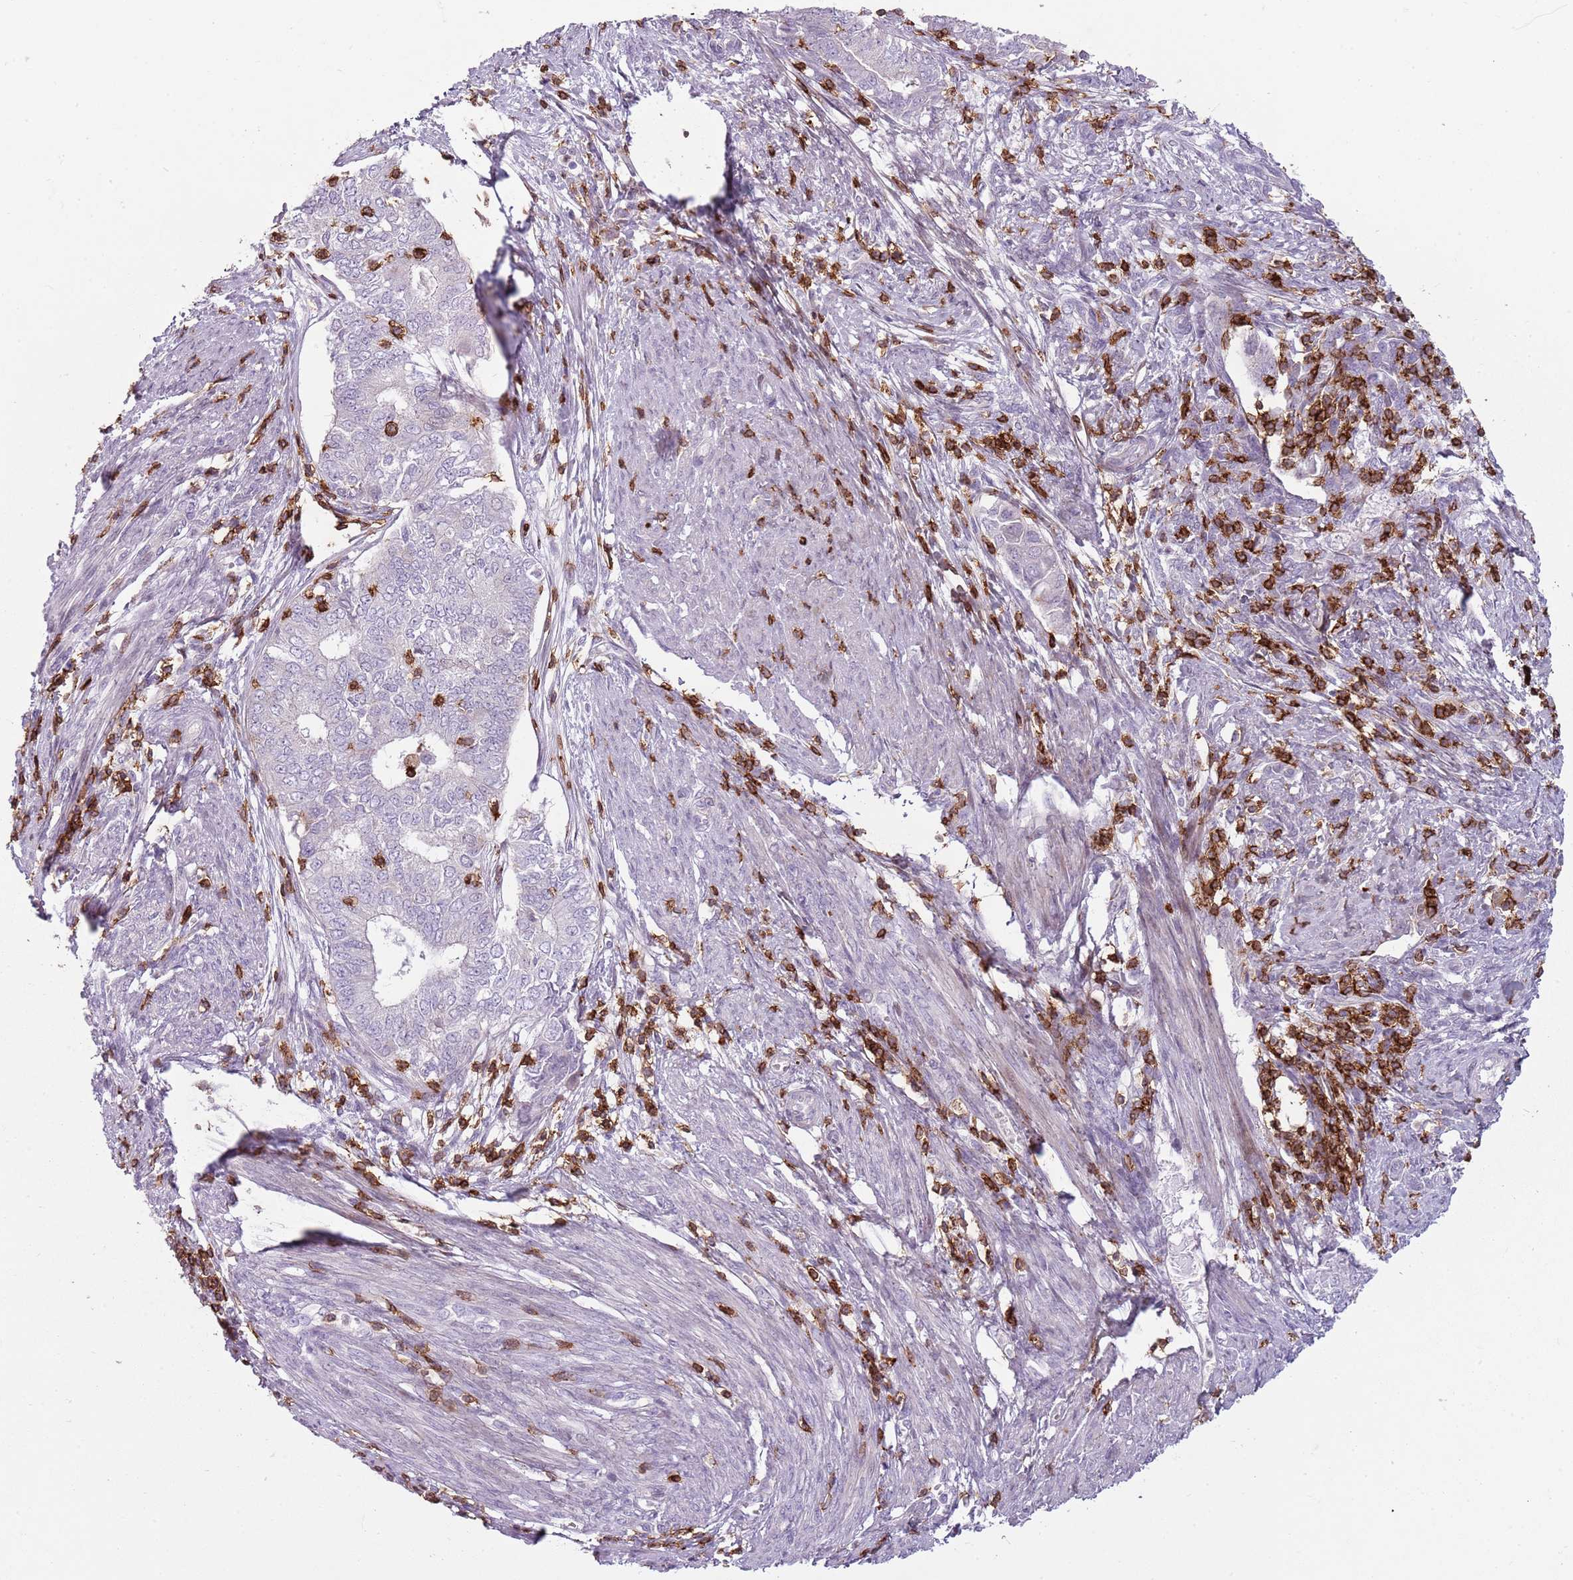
{"staining": {"intensity": "negative", "quantity": "none", "location": "none"}, "tissue": "endometrial cancer", "cell_type": "Tumor cells", "image_type": "cancer", "snomed": [{"axis": "morphology", "description": "Adenocarcinoma, NOS"}, {"axis": "topography", "description": "Endometrium"}], "caption": "Tumor cells are negative for protein expression in human endometrial adenocarcinoma.", "gene": "ZNF583", "patient": {"sex": "female", "age": 62}}